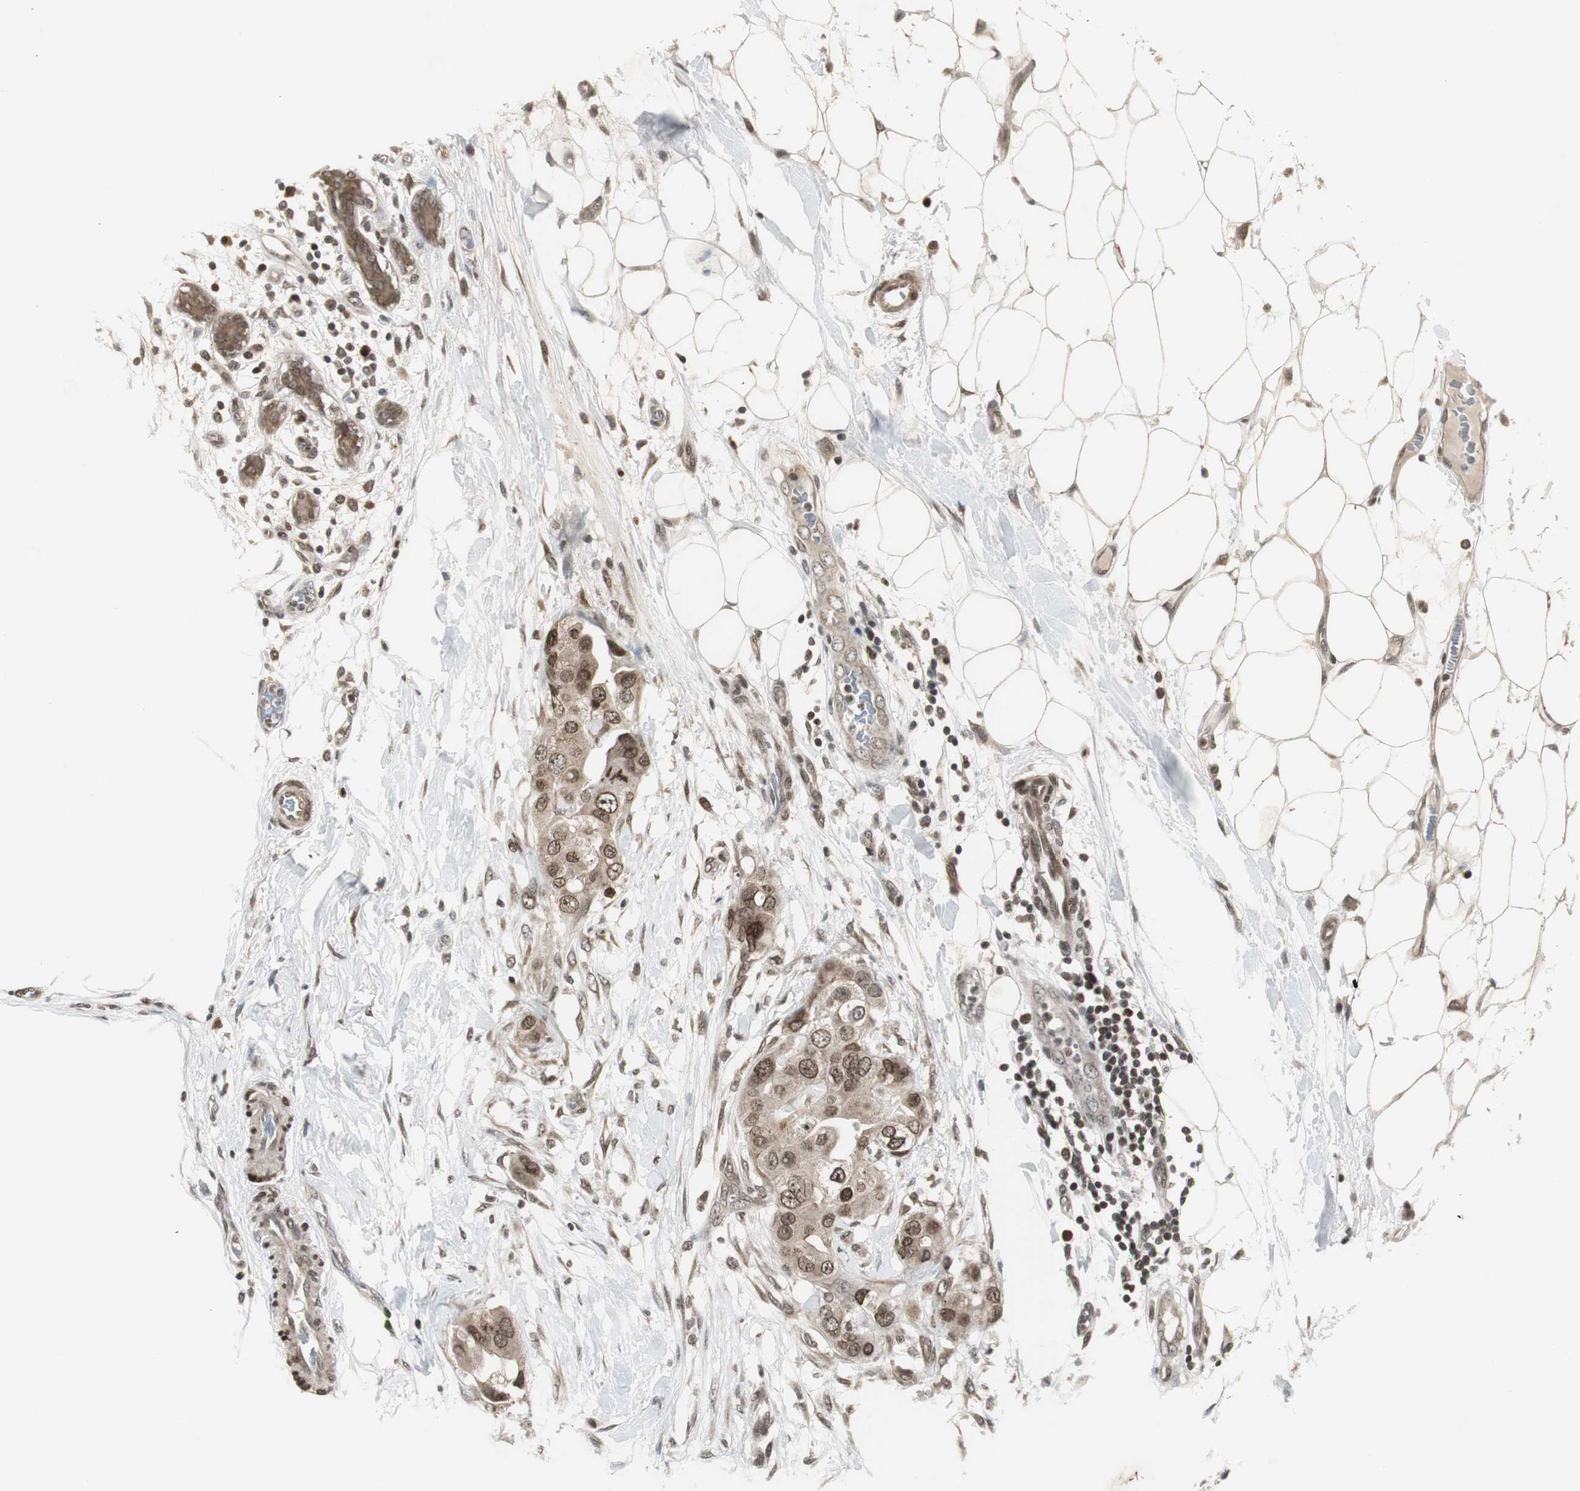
{"staining": {"intensity": "moderate", "quantity": ">75%", "location": "cytoplasmic/membranous,nuclear"}, "tissue": "breast cancer", "cell_type": "Tumor cells", "image_type": "cancer", "snomed": [{"axis": "morphology", "description": "Duct carcinoma"}, {"axis": "topography", "description": "Breast"}], "caption": "This is an image of immunohistochemistry staining of breast infiltrating ductal carcinoma, which shows moderate staining in the cytoplasmic/membranous and nuclear of tumor cells.", "gene": "MPG", "patient": {"sex": "female", "age": 40}}